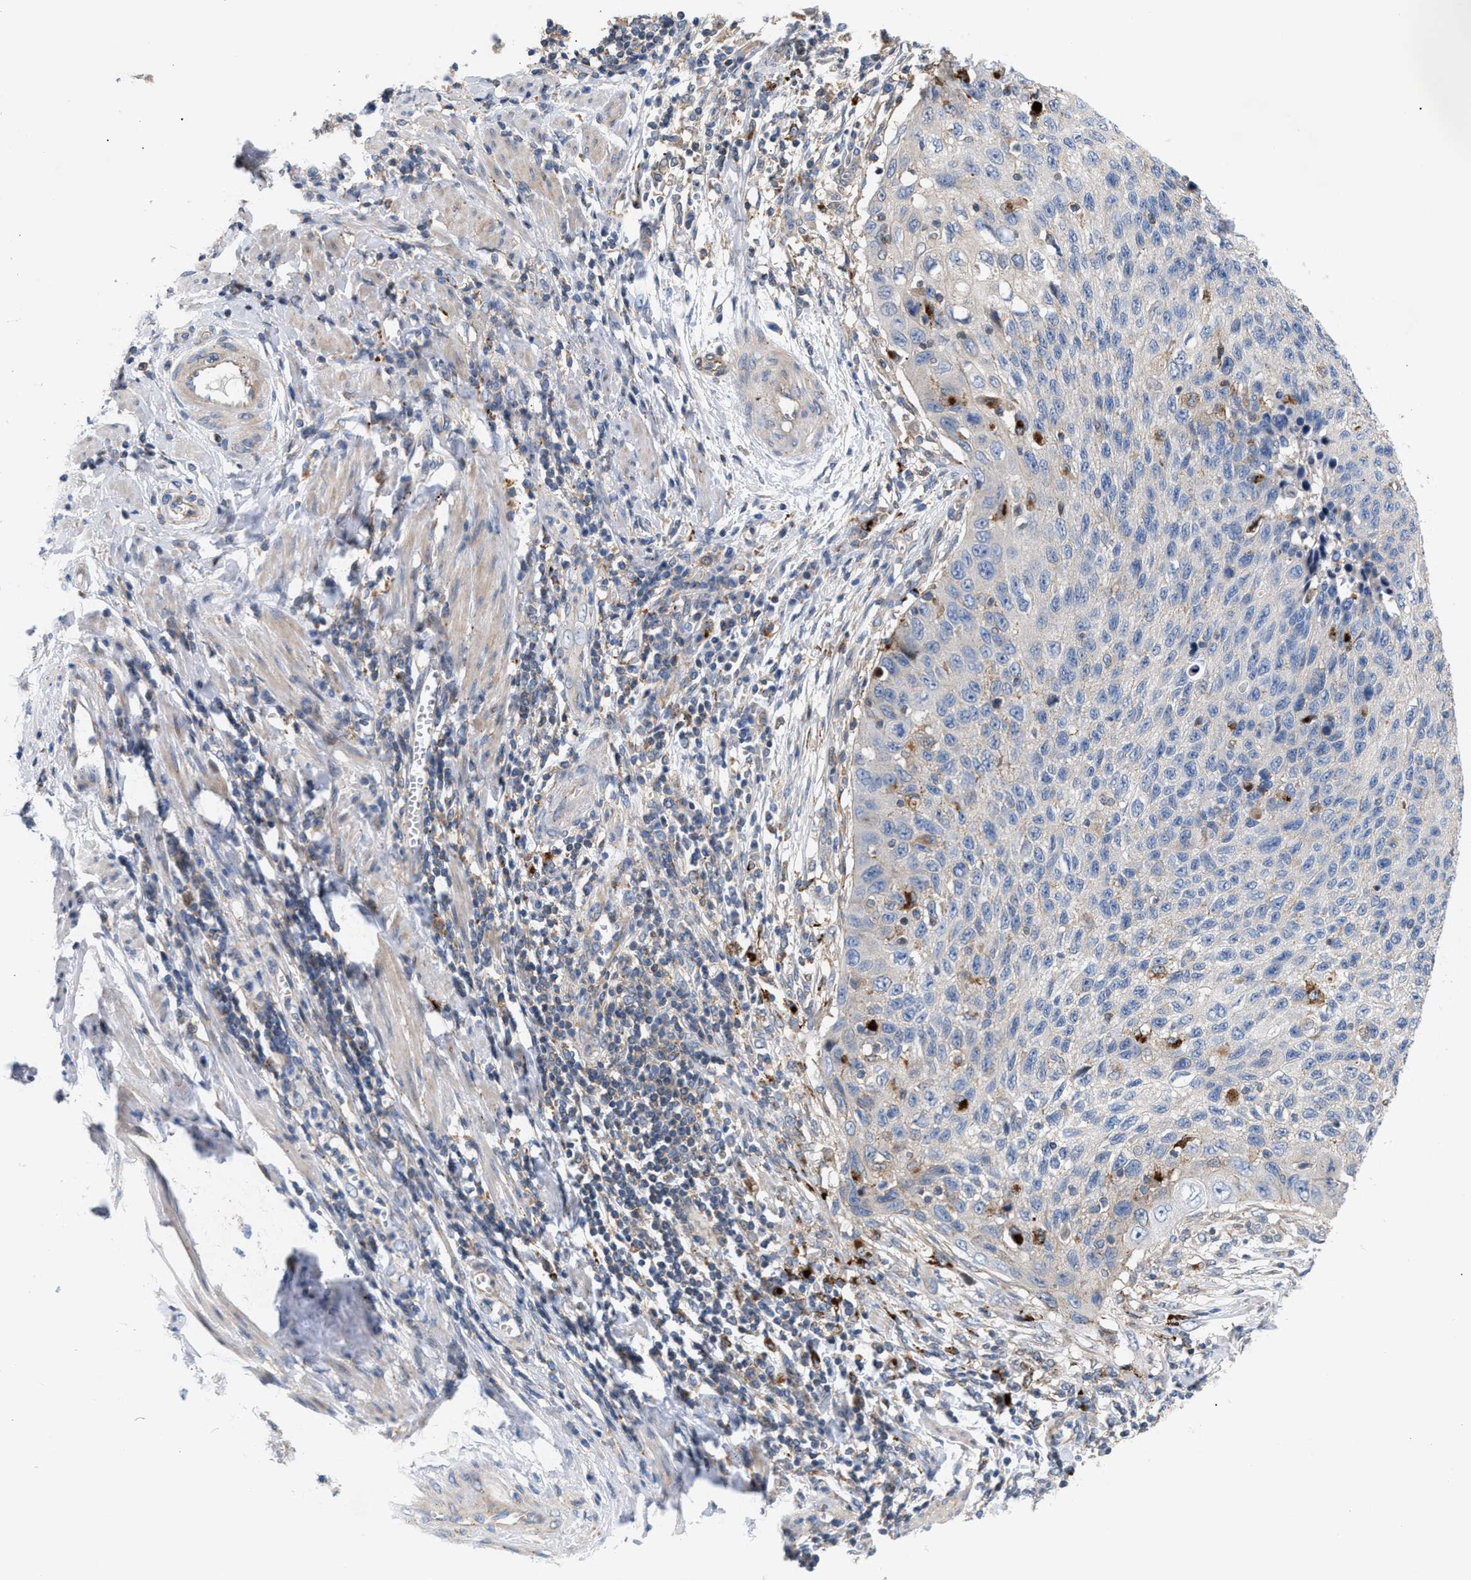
{"staining": {"intensity": "negative", "quantity": "none", "location": "none"}, "tissue": "cervical cancer", "cell_type": "Tumor cells", "image_type": "cancer", "snomed": [{"axis": "morphology", "description": "Squamous cell carcinoma, NOS"}, {"axis": "topography", "description": "Cervix"}], "caption": "The histopathology image demonstrates no staining of tumor cells in cervical cancer (squamous cell carcinoma). Nuclei are stained in blue.", "gene": "MBTD1", "patient": {"sex": "female", "age": 53}}